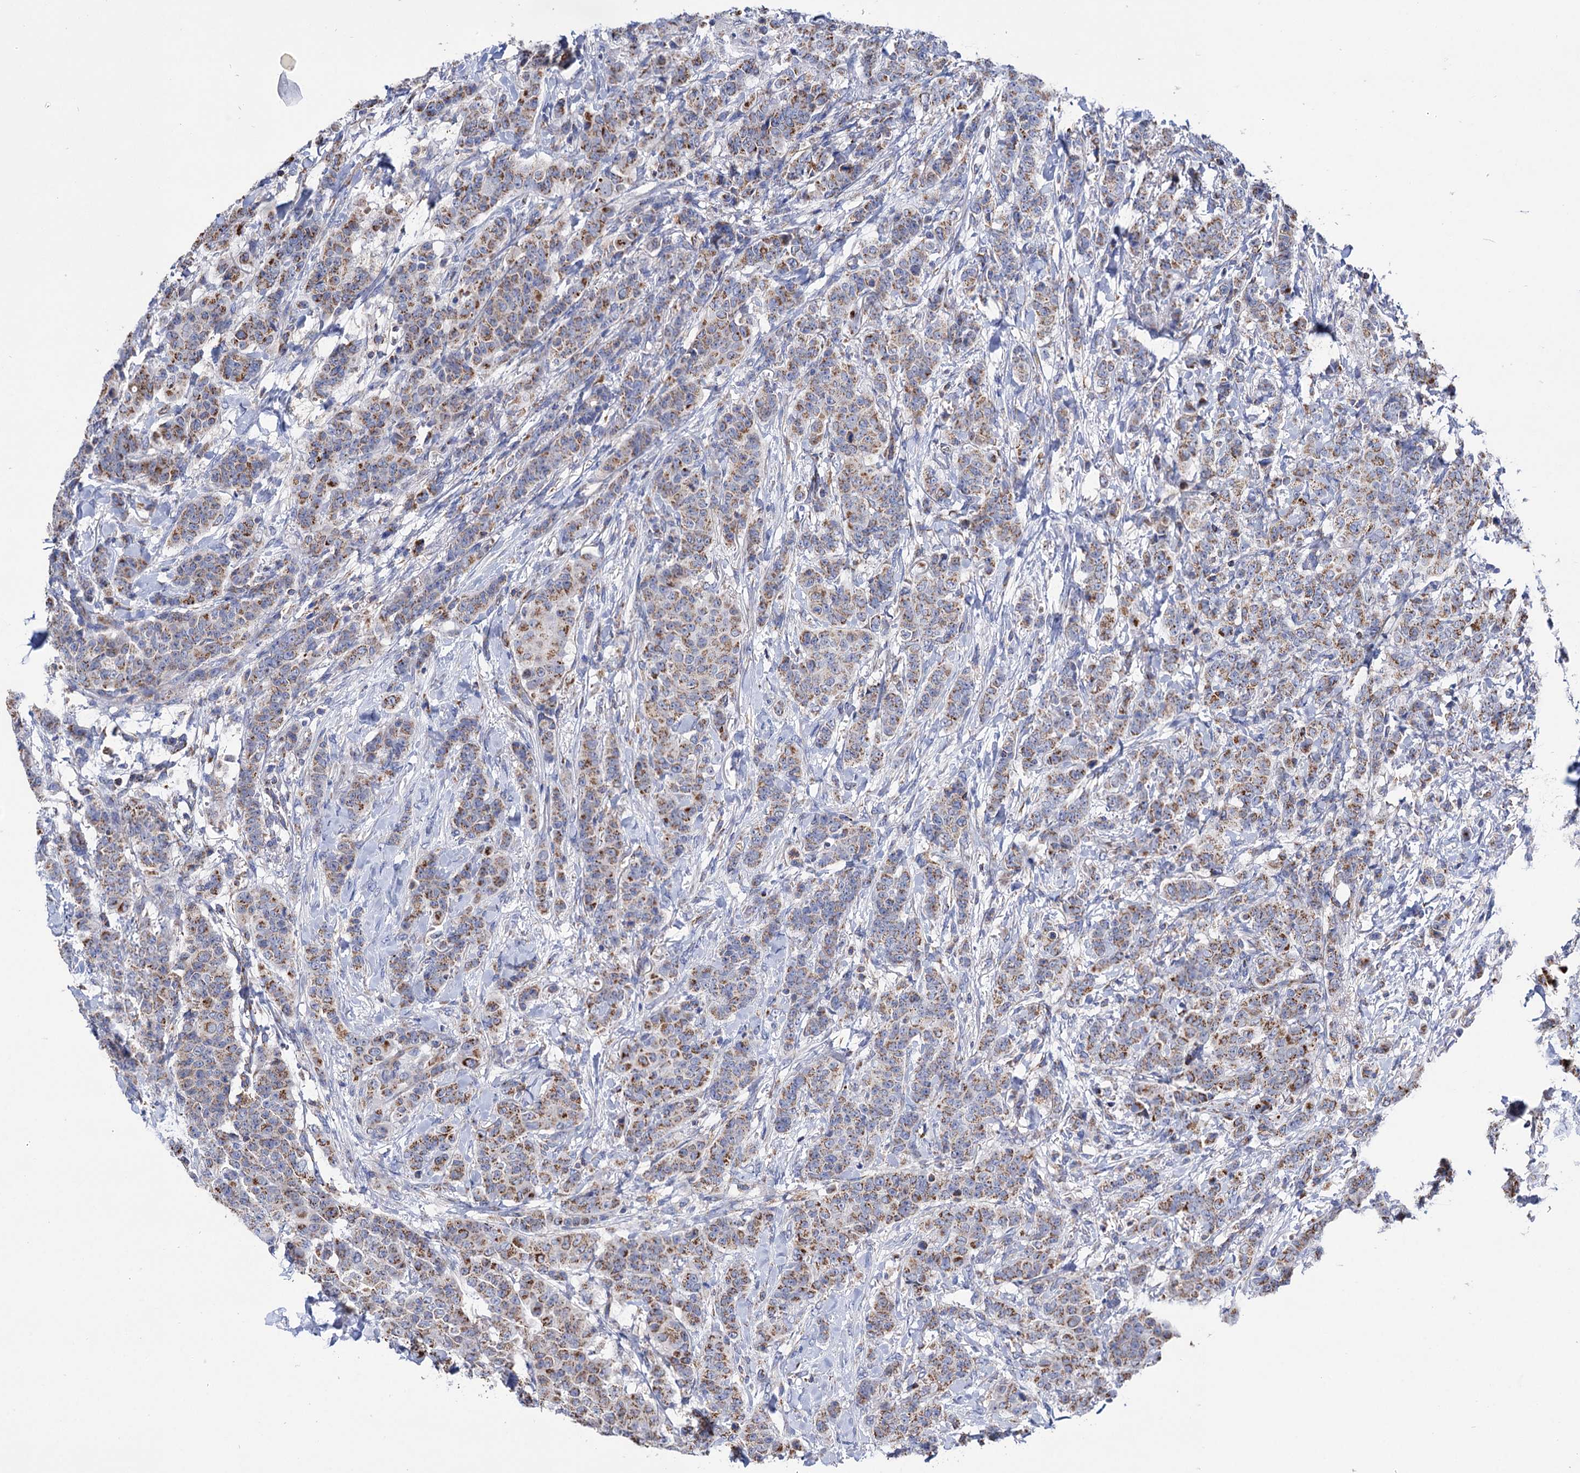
{"staining": {"intensity": "moderate", "quantity": ">75%", "location": "cytoplasmic/membranous"}, "tissue": "breast cancer", "cell_type": "Tumor cells", "image_type": "cancer", "snomed": [{"axis": "morphology", "description": "Duct carcinoma"}, {"axis": "topography", "description": "Breast"}], "caption": "Immunohistochemical staining of breast cancer (infiltrating ductal carcinoma) reveals moderate cytoplasmic/membranous protein expression in approximately >75% of tumor cells.", "gene": "ABHD10", "patient": {"sex": "female", "age": 40}}